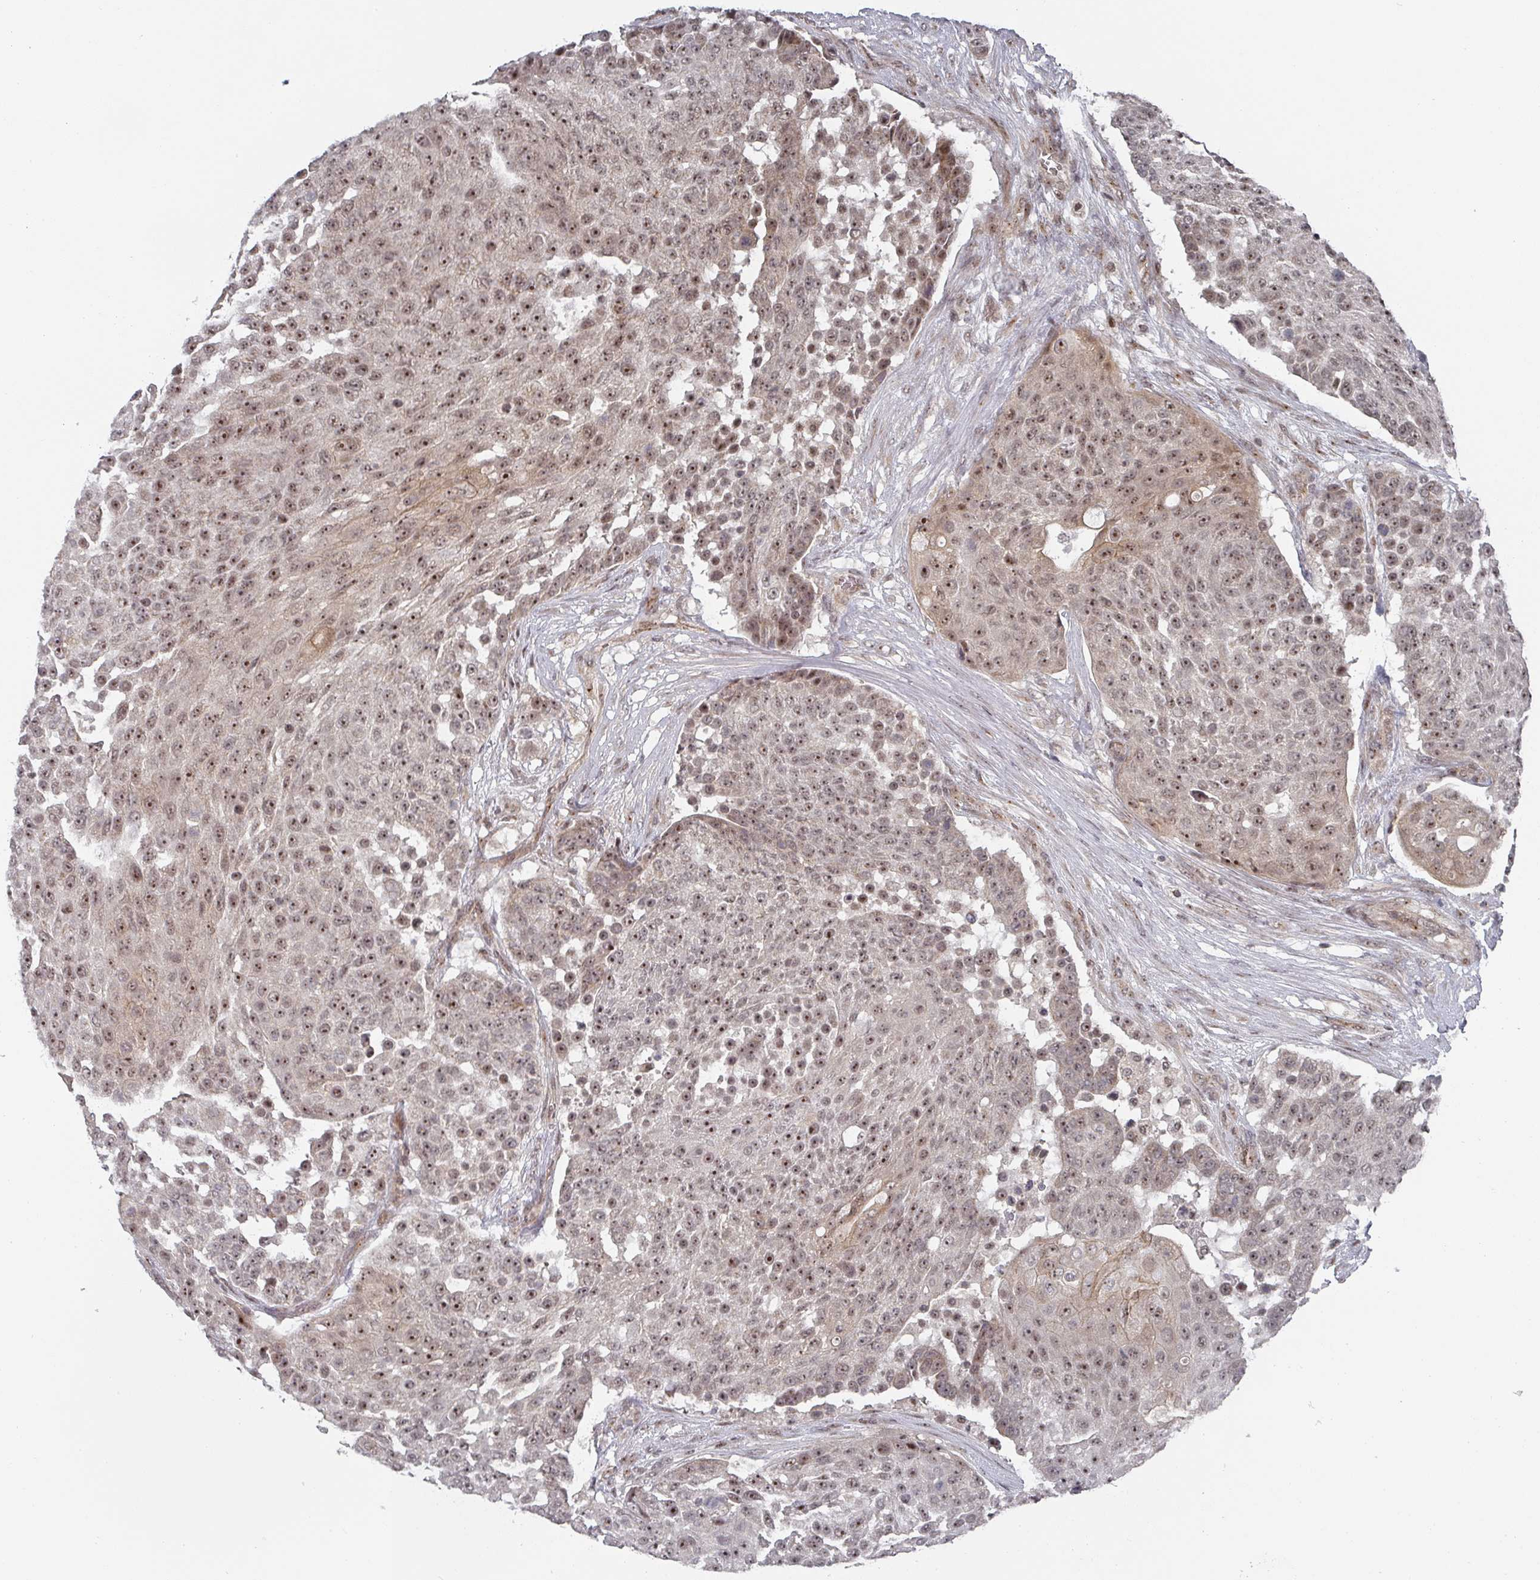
{"staining": {"intensity": "moderate", "quantity": ">75%", "location": "nuclear"}, "tissue": "urothelial cancer", "cell_type": "Tumor cells", "image_type": "cancer", "snomed": [{"axis": "morphology", "description": "Urothelial carcinoma, High grade"}, {"axis": "topography", "description": "Urinary bladder"}], "caption": "Human urothelial cancer stained with a protein marker demonstrates moderate staining in tumor cells.", "gene": "KIF1C", "patient": {"sex": "female", "age": 63}}